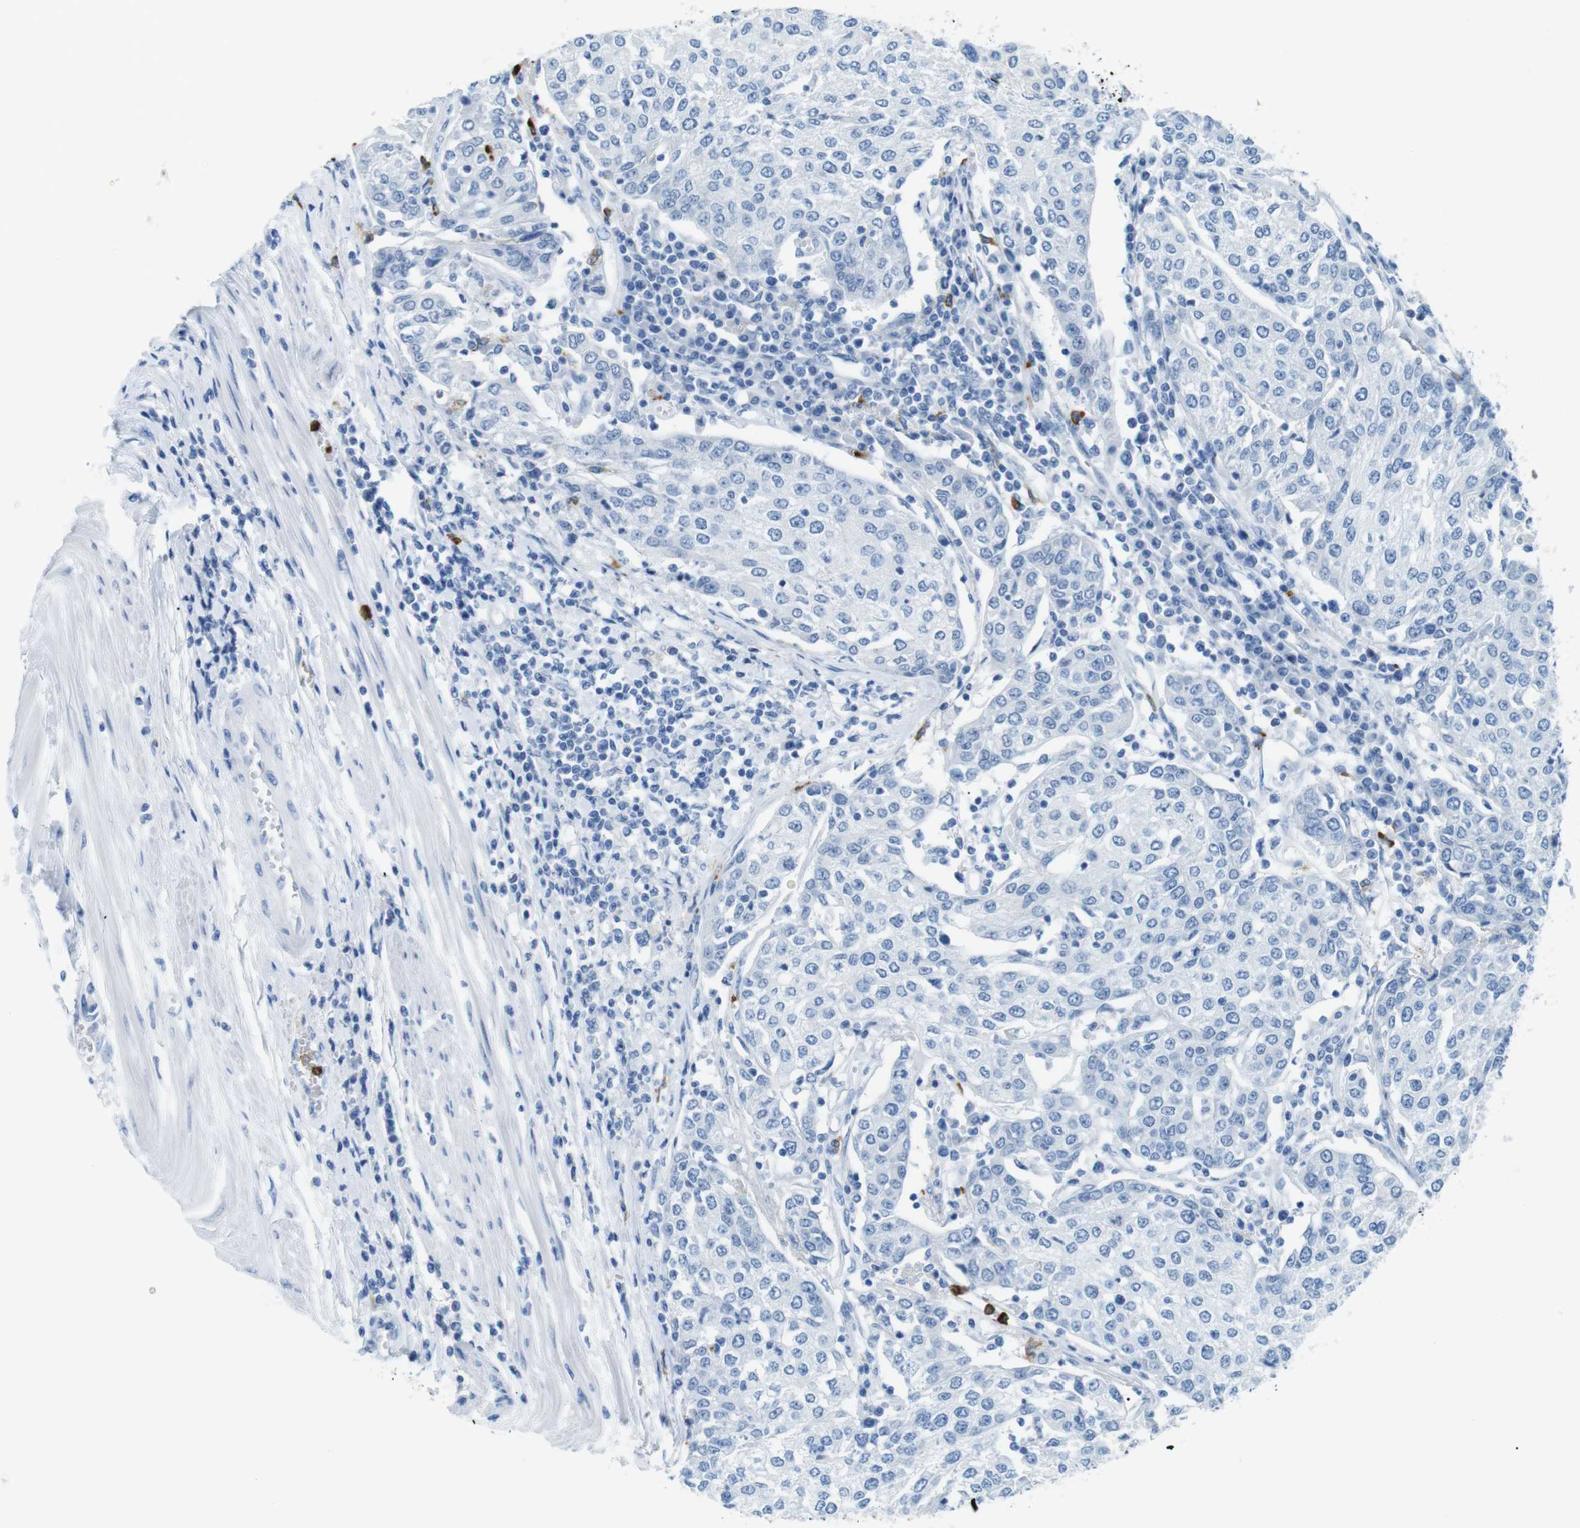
{"staining": {"intensity": "negative", "quantity": "none", "location": "none"}, "tissue": "urothelial cancer", "cell_type": "Tumor cells", "image_type": "cancer", "snomed": [{"axis": "morphology", "description": "Urothelial carcinoma, High grade"}, {"axis": "topography", "description": "Urinary bladder"}], "caption": "The photomicrograph demonstrates no significant positivity in tumor cells of urothelial carcinoma (high-grade).", "gene": "MCEMP1", "patient": {"sex": "female", "age": 85}}